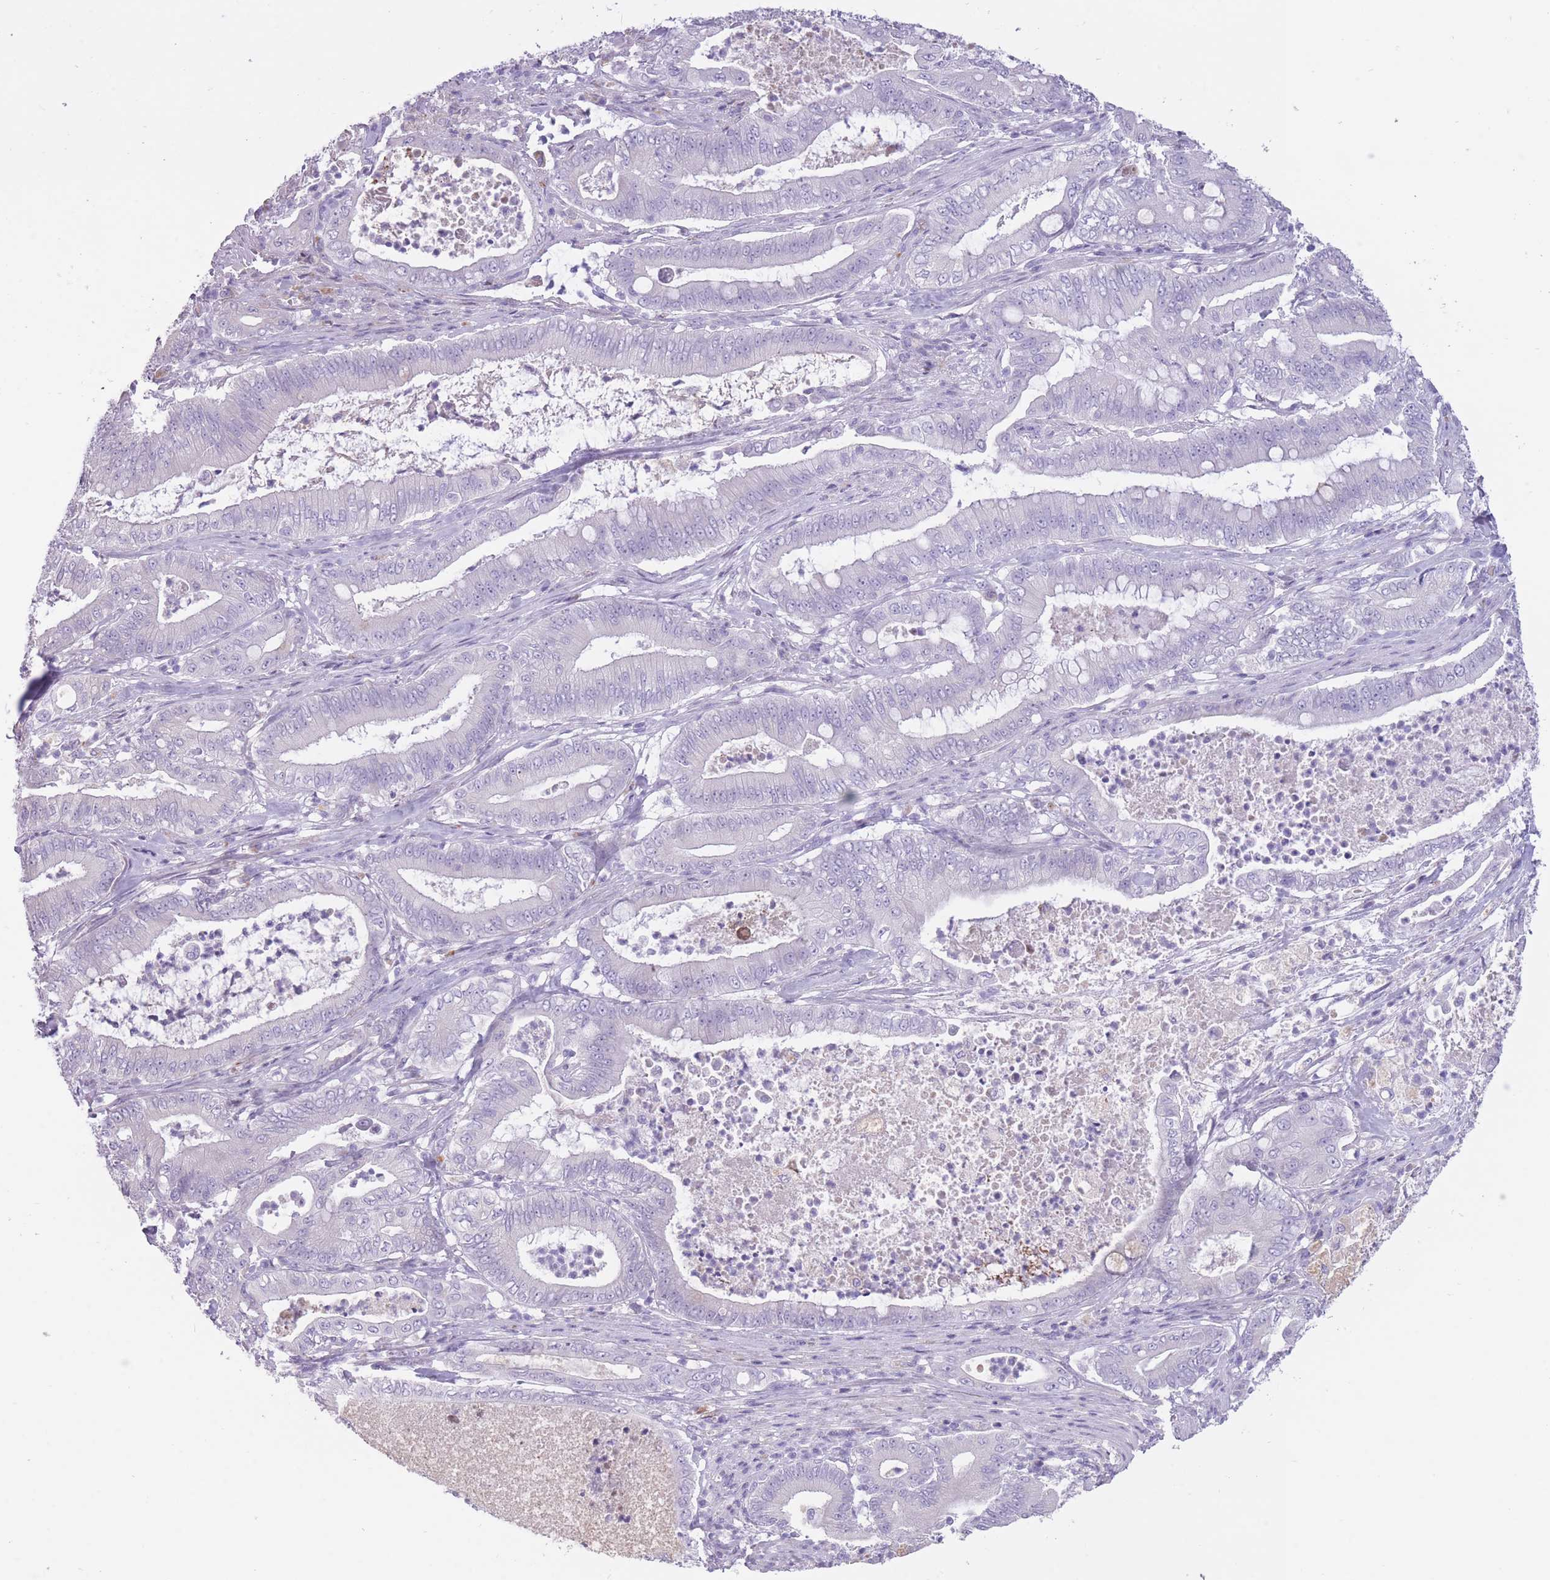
{"staining": {"intensity": "negative", "quantity": "none", "location": "none"}, "tissue": "pancreatic cancer", "cell_type": "Tumor cells", "image_type": "cancer", "snomed": [{"axis": "morphology", "description": "Adenocarcinoma, NOS"}, {"axis": "topography", "description": "Pancreas"}], "caption": "An IHC histopathology image of adenocarcinoma (pancreatic) is shown. There is no staining in tumor cells of adenocarcinoma (pancreatic).", "gene": "WDR70", "patient": {"sex": "male", "age": 71}}